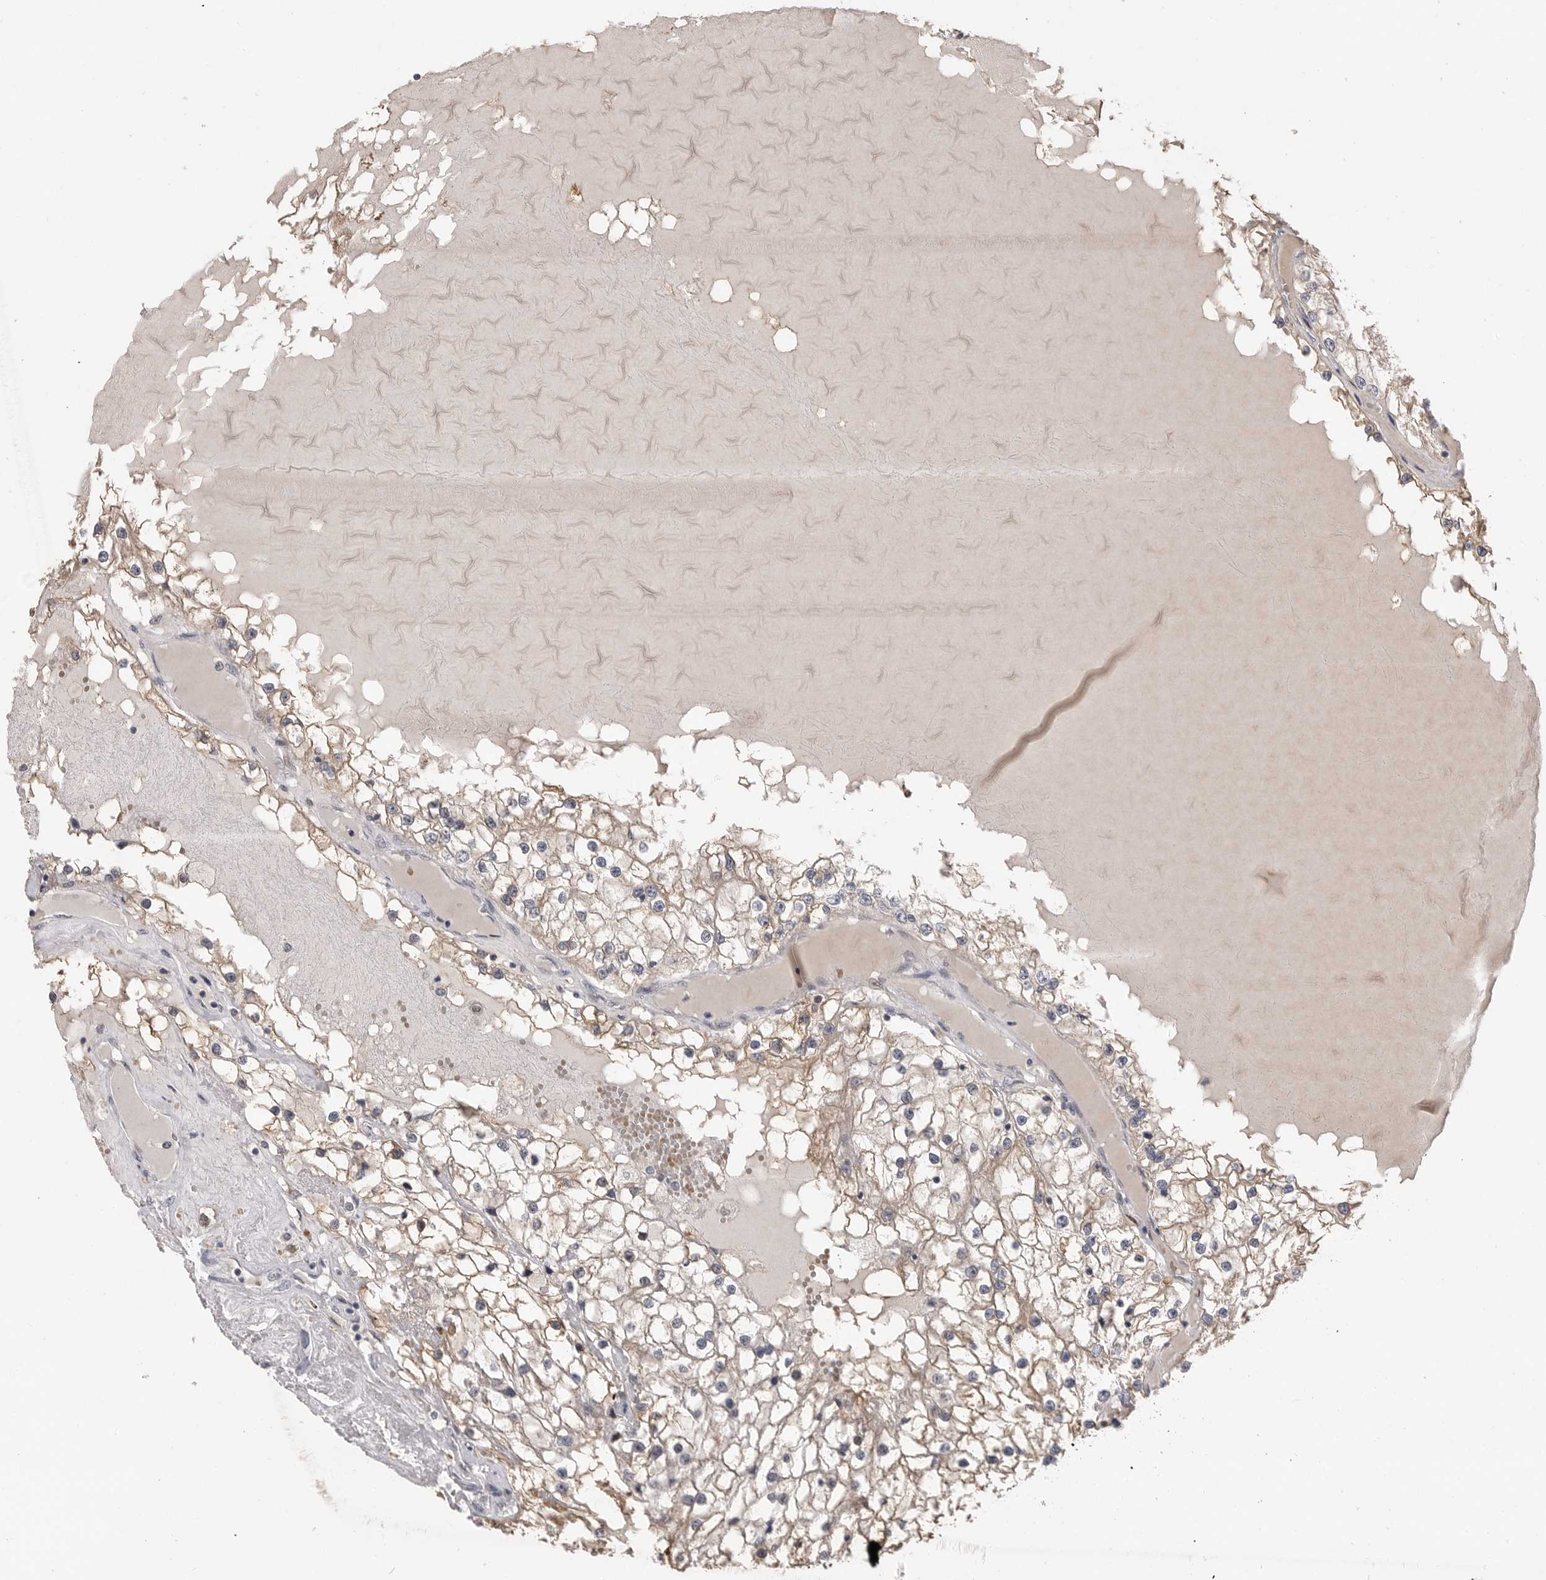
{"staining": {"intensity": "moderate", "quantity": "25%-75%", "location": "cytoplasmic/membranous"}, "tissue": "renal cancer", "cell_type": "Tumor cells", "image_type": "cancer", "snomed": [{"axis": "morphology", "description": "Adenocarcinoma, NOS"}, {"axis": "topography", "description": "Kidney"}], "caption": "An immunohistochemistry (IHC) micrograph of neoplastic tissue is shown. Protein staining in brown labels moderate cytoplasmic/membranous positivity in renal adenocarcinoma within tumor cells.", "gene": "PLEKHF1", "patient": {"sex": "male", "age": 68}}